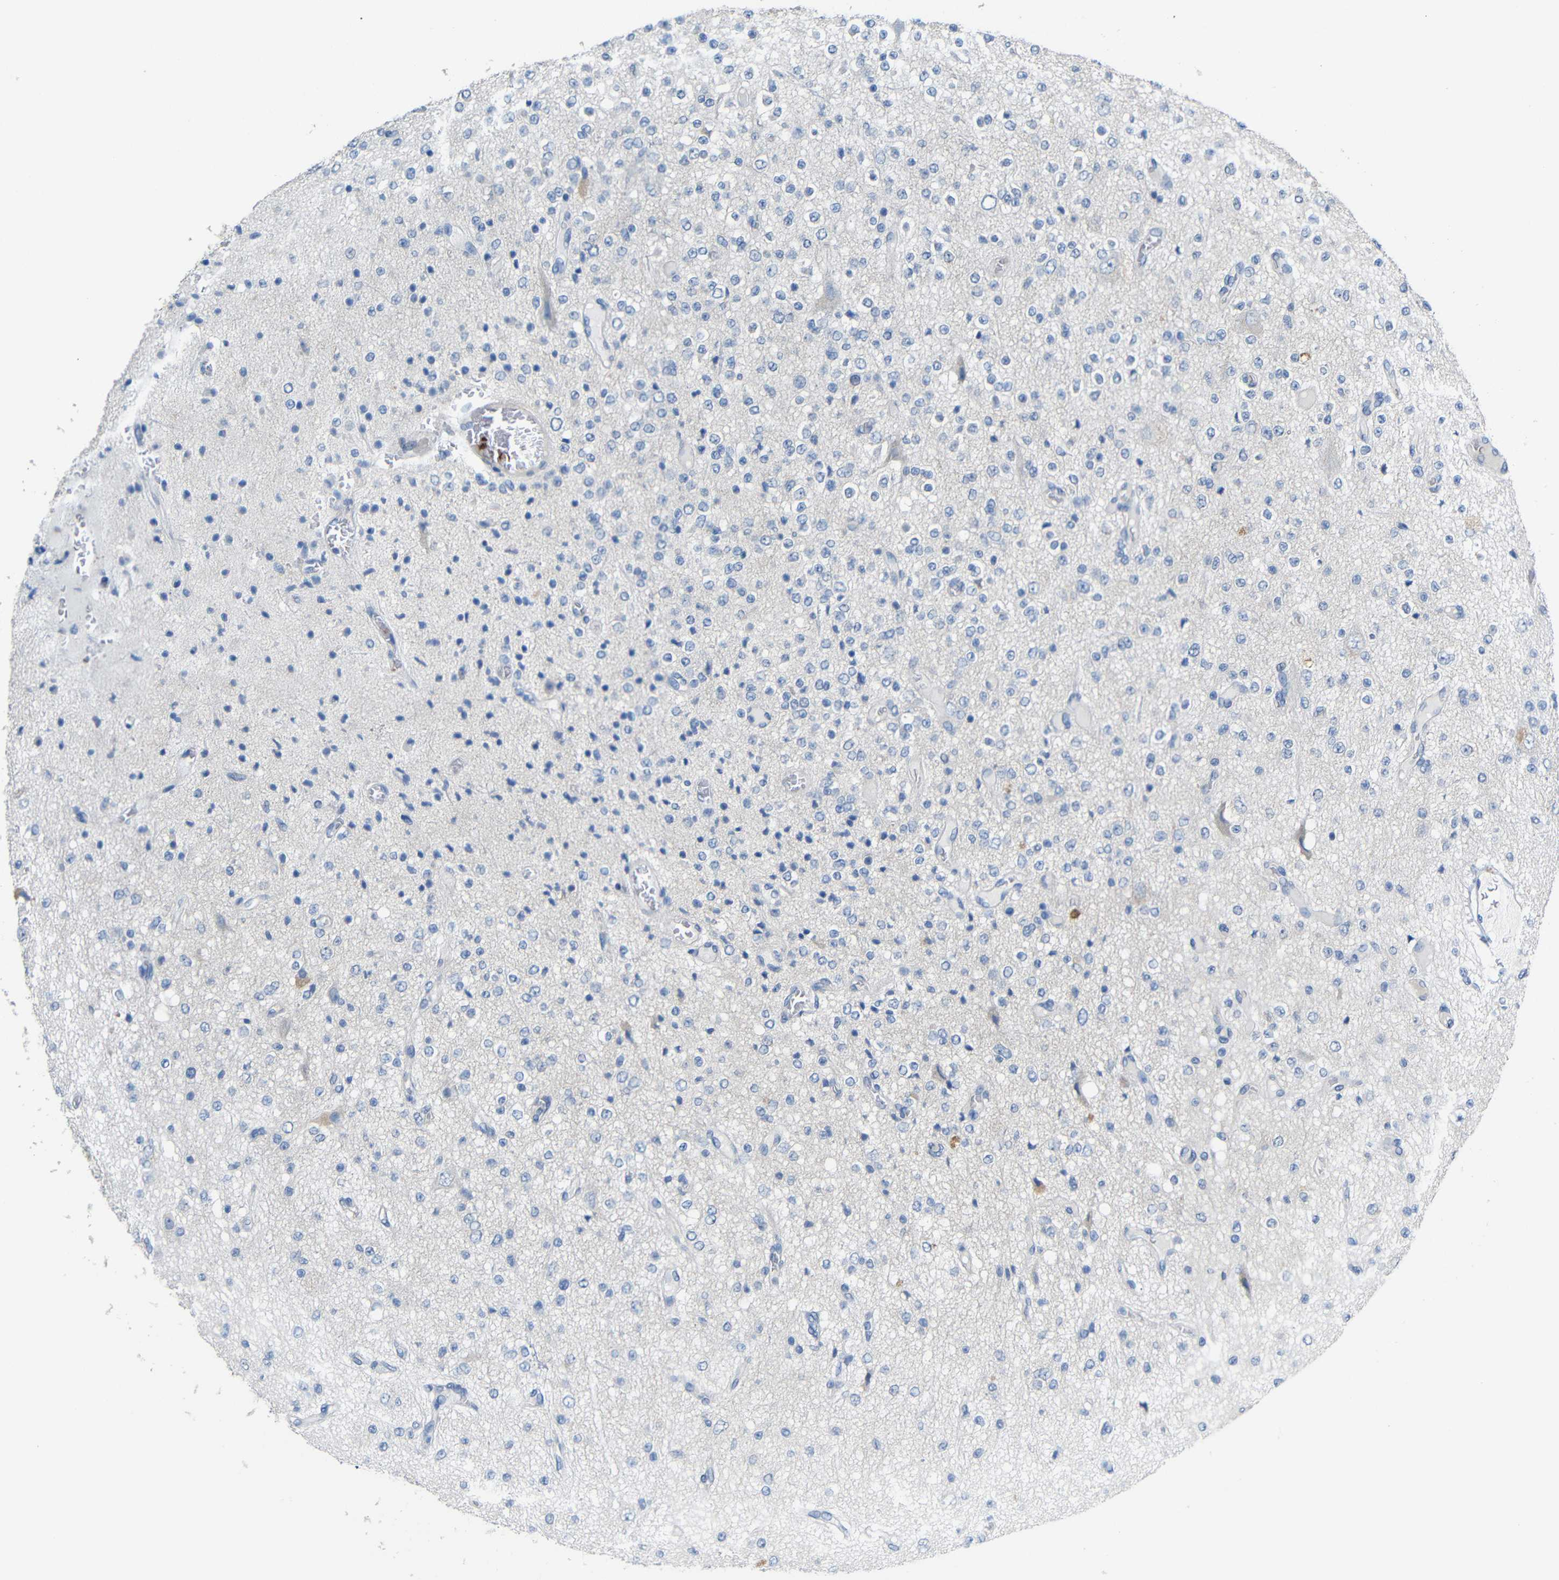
{"staining": {"intensity": "negative", "quantity": "none", "location": "none"}, "tissue": "glioma", "cell_type": "Tumor cells", "image_type": "cancer", "snomed": [{"axis": "morphology", "description": "Glioma, malignant, Low grade"}, {"axis": "topography", "description": "Brain"}], "caption": "Immunohistochemical staining of malignant low-grade glioma displays no significant positivity in tumor cells. The staining is performed using DAB brown chromogen with nuclei counter-stained in using hematoxylin.", "gene": "TBC1D32", "patient": {"sex": "male", "age": 38}}